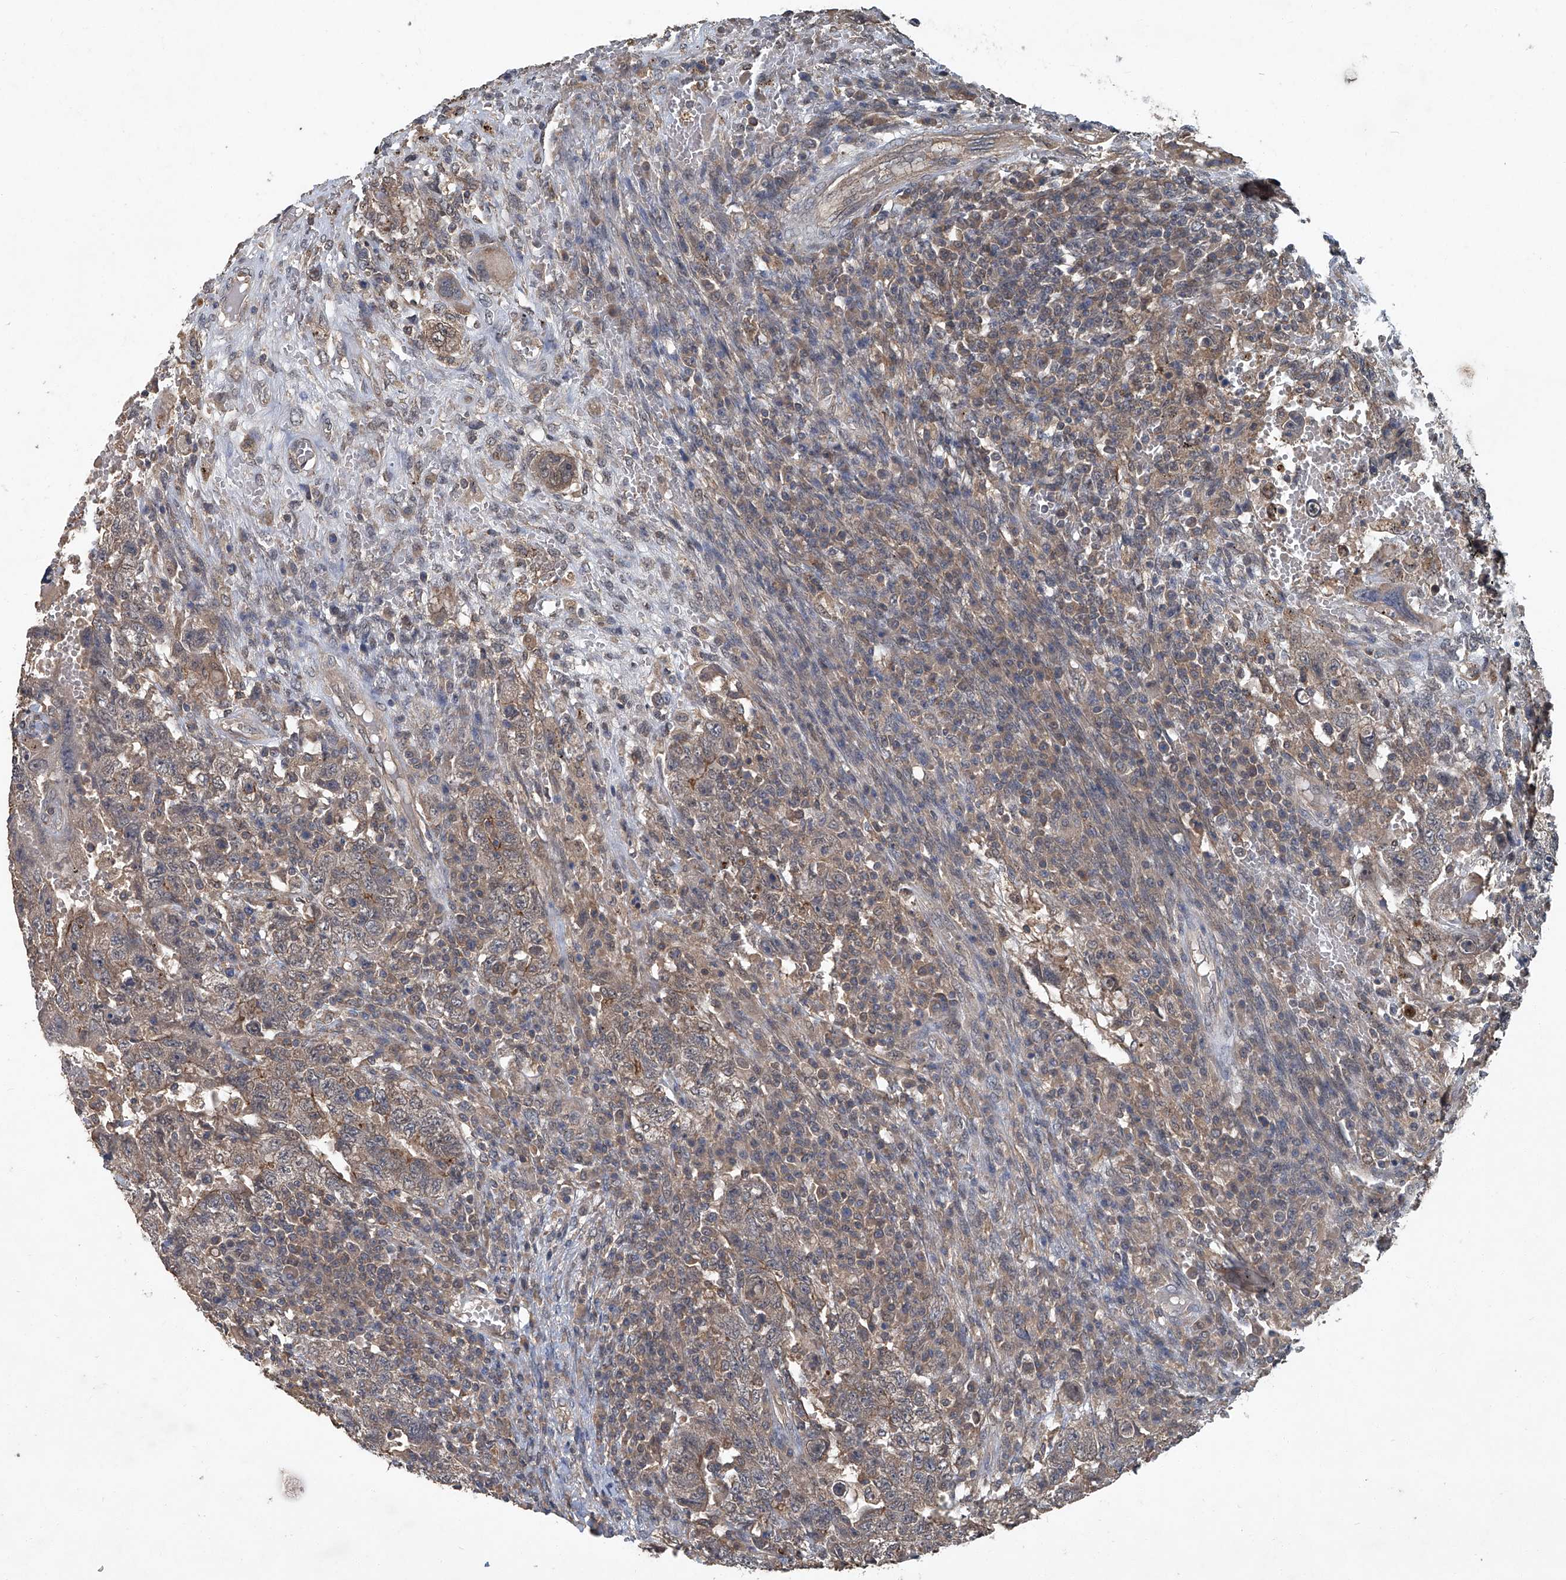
{"staining": {"intensity": "weak", "quantity": ">75%", "location": "cytoplasmic/membranous"}, "tissue": "testis cancer", "cell_type": "Tumor cells", "image_type": "cancer", "snomed": [{"axis": "morphology", "description": "Carcinoma, Embryonal, NOS"}, {"axis": "topography", "description": "Testis"}], "caption": "This is an image of immunohistochemistry (IHC) staining of testis embryonal carcinoma, which shows weak positivity in the cytoplasmic/membranous of tumor cells.", "gene": "ANKRD34A", "patient": {"sex": "male", "age": 26}}